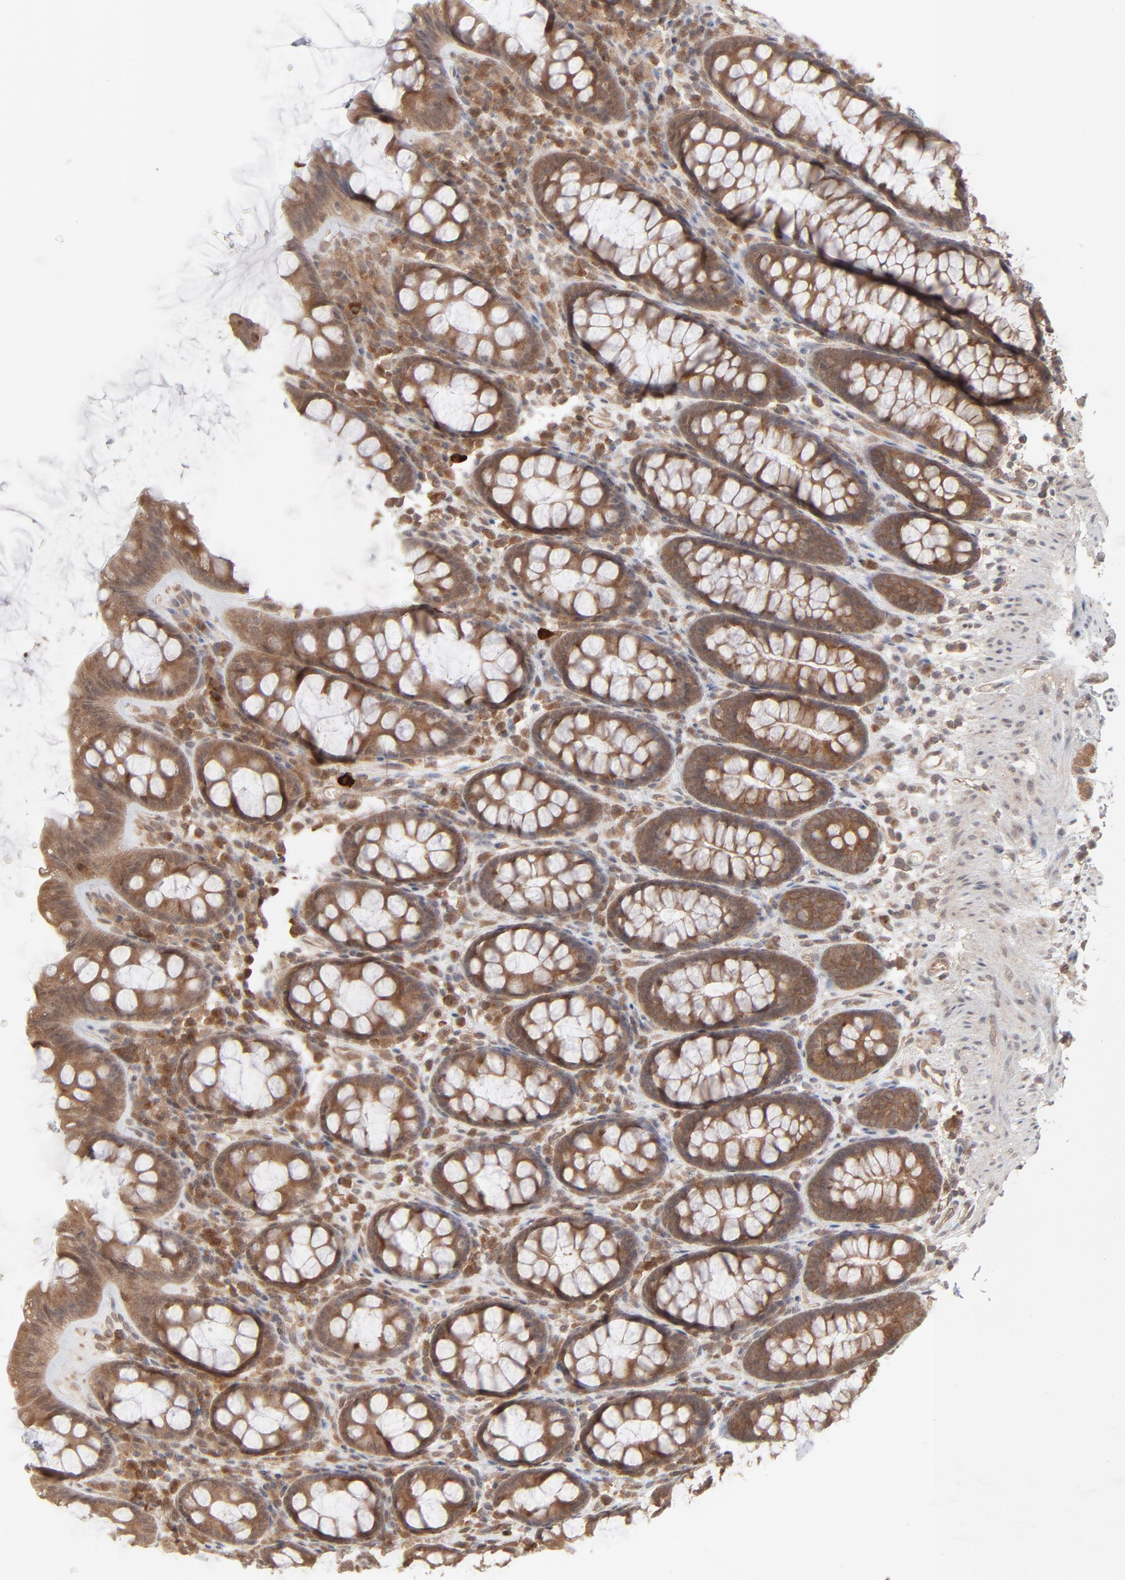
{"staining": {"intensity": "strong", "quantity": ">75%", "location": "cytoplasmic/membranous"}, "tissue": "rectum", "cell_type": "Glandular cells", "image_type": "normal", "snomed": [{"axis": "morphology", "description": "Normal tissue, NOS"}, {"axis": "topography", "description": "Rectum"}], "caption": "Immunohistochemistry (IHC) histopathology image of unremarkable human rectum stained for a protein (brown), which exhibits high levels of strong cytoplasmic/membranous staining in approximately >75% of glandular cells.", "gene": "SCFD1", "patient": {"sex": "male", "age": 92}}